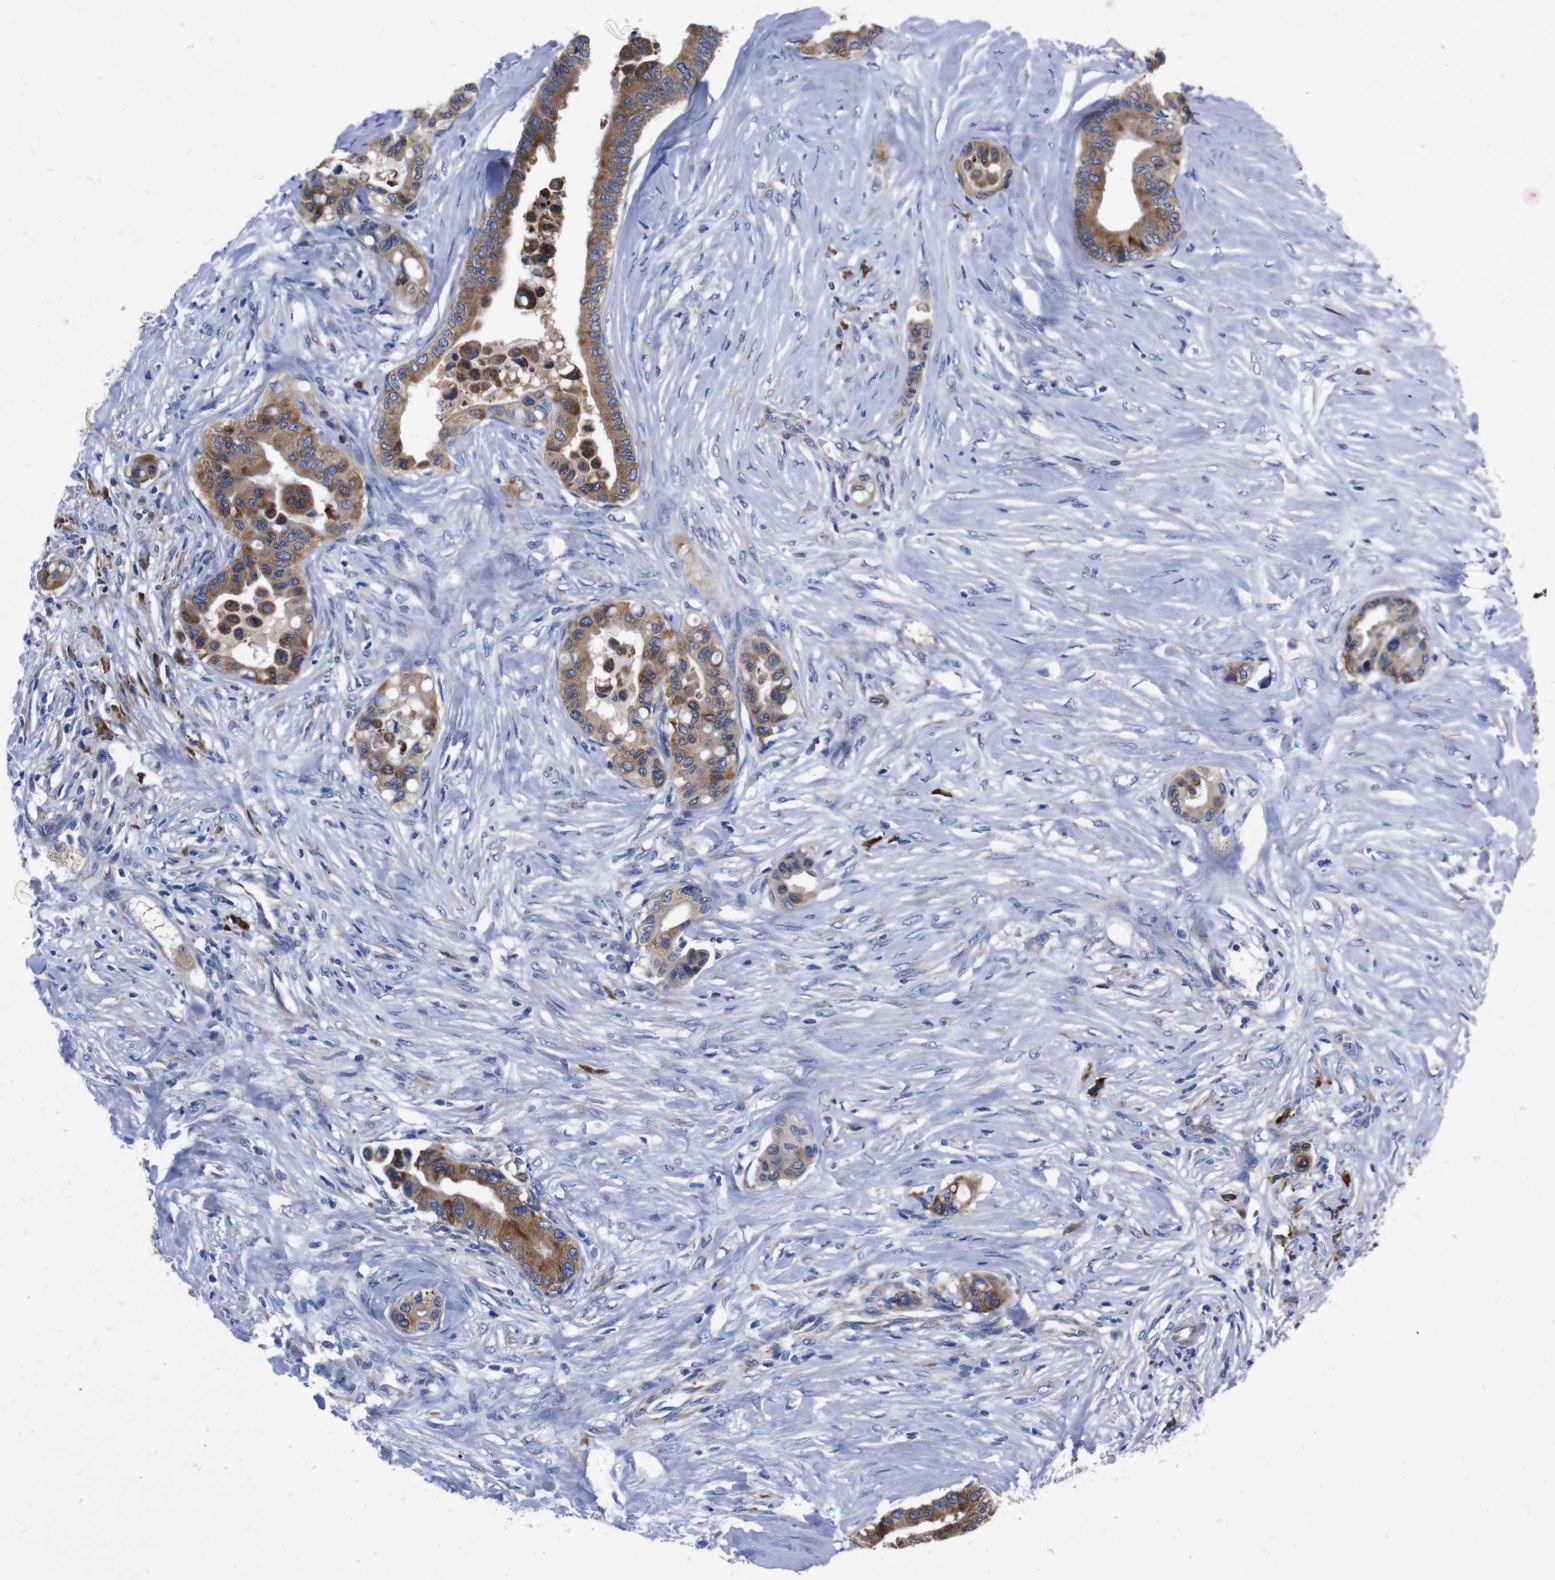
{"staining": {"intensity": "moderate", "quantity": ">75%", "location": "cytoplasmic/membranous"}, "tissue": "colorectal cancer", "cell_type": "Tumor cells", "image_type": "cancer", "snomed": [{"axis": "morphology", "description": "Normal tissue, NOS"}, {"axis": "morphology", "description": "Adenocarcinoma, NOS"}, {"axis": "topography", "description": "Colon"}], "caption": "Tumor cells reveal moderate cytoplasmic/membranous staining in about >75% of cells in colorectal cancer. (Brightfield microscopy of DAB IHC at high magnification).", "gene": "NEBL", "patient": {"sex": "male", "age": 82}}